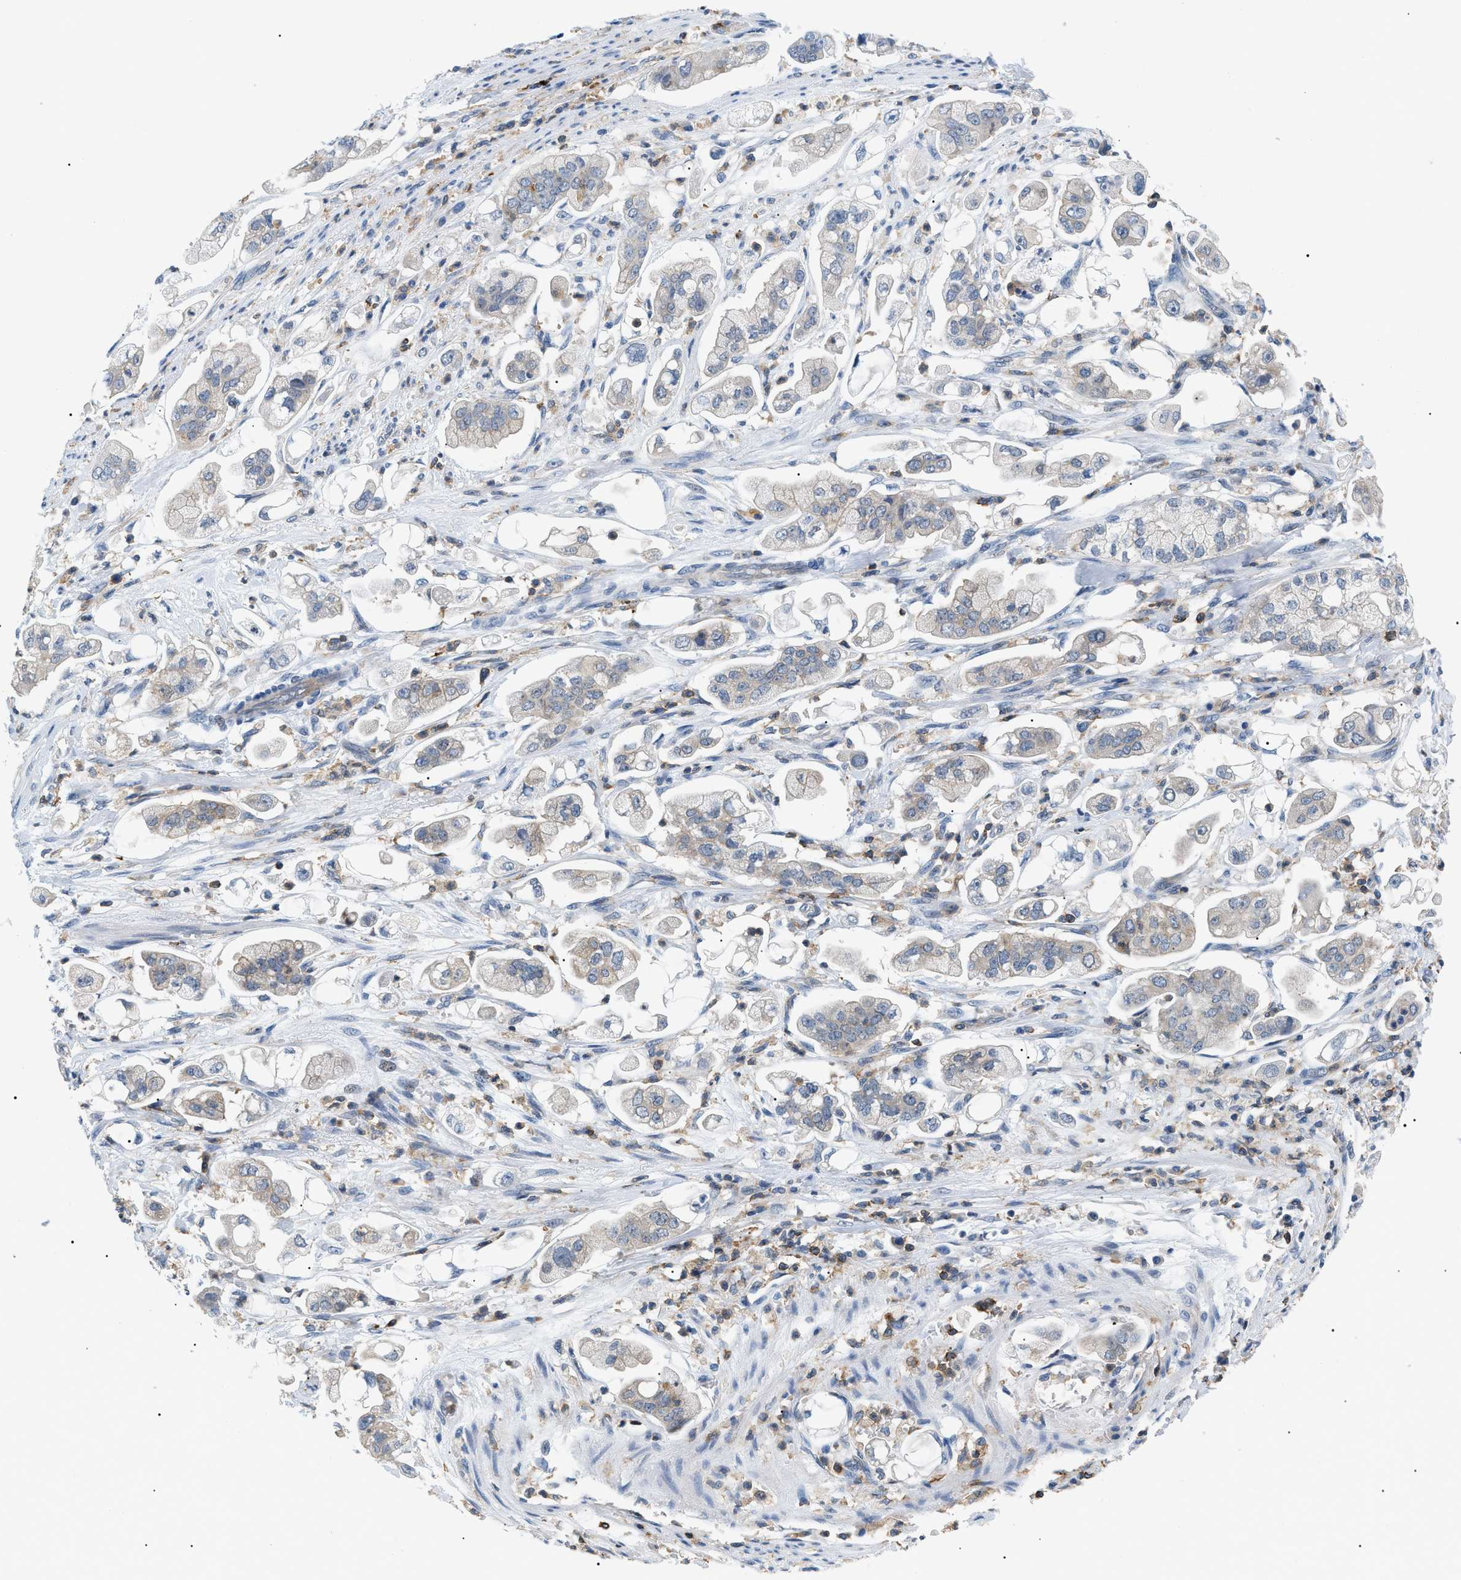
{"staining": {"intensity": "weak", "quantity": "<25%", "location": "cytoplasmic/membranous"}, "tissue": "stomach cancer", "cell_type": "Tumor cells", "image_type": "cancer", "snomed": [{"axis": "morphology", "description": "Adenocarcinoma, NOS"}, {"axis": "topography", "description": "Stomach"}], "caption": "Human stomach cancer stained for a protein using immunohistochemistry displays no staining in tumor cells.", "gene": "INPP5D", "patient": {"sex": "male", "age": 62}}